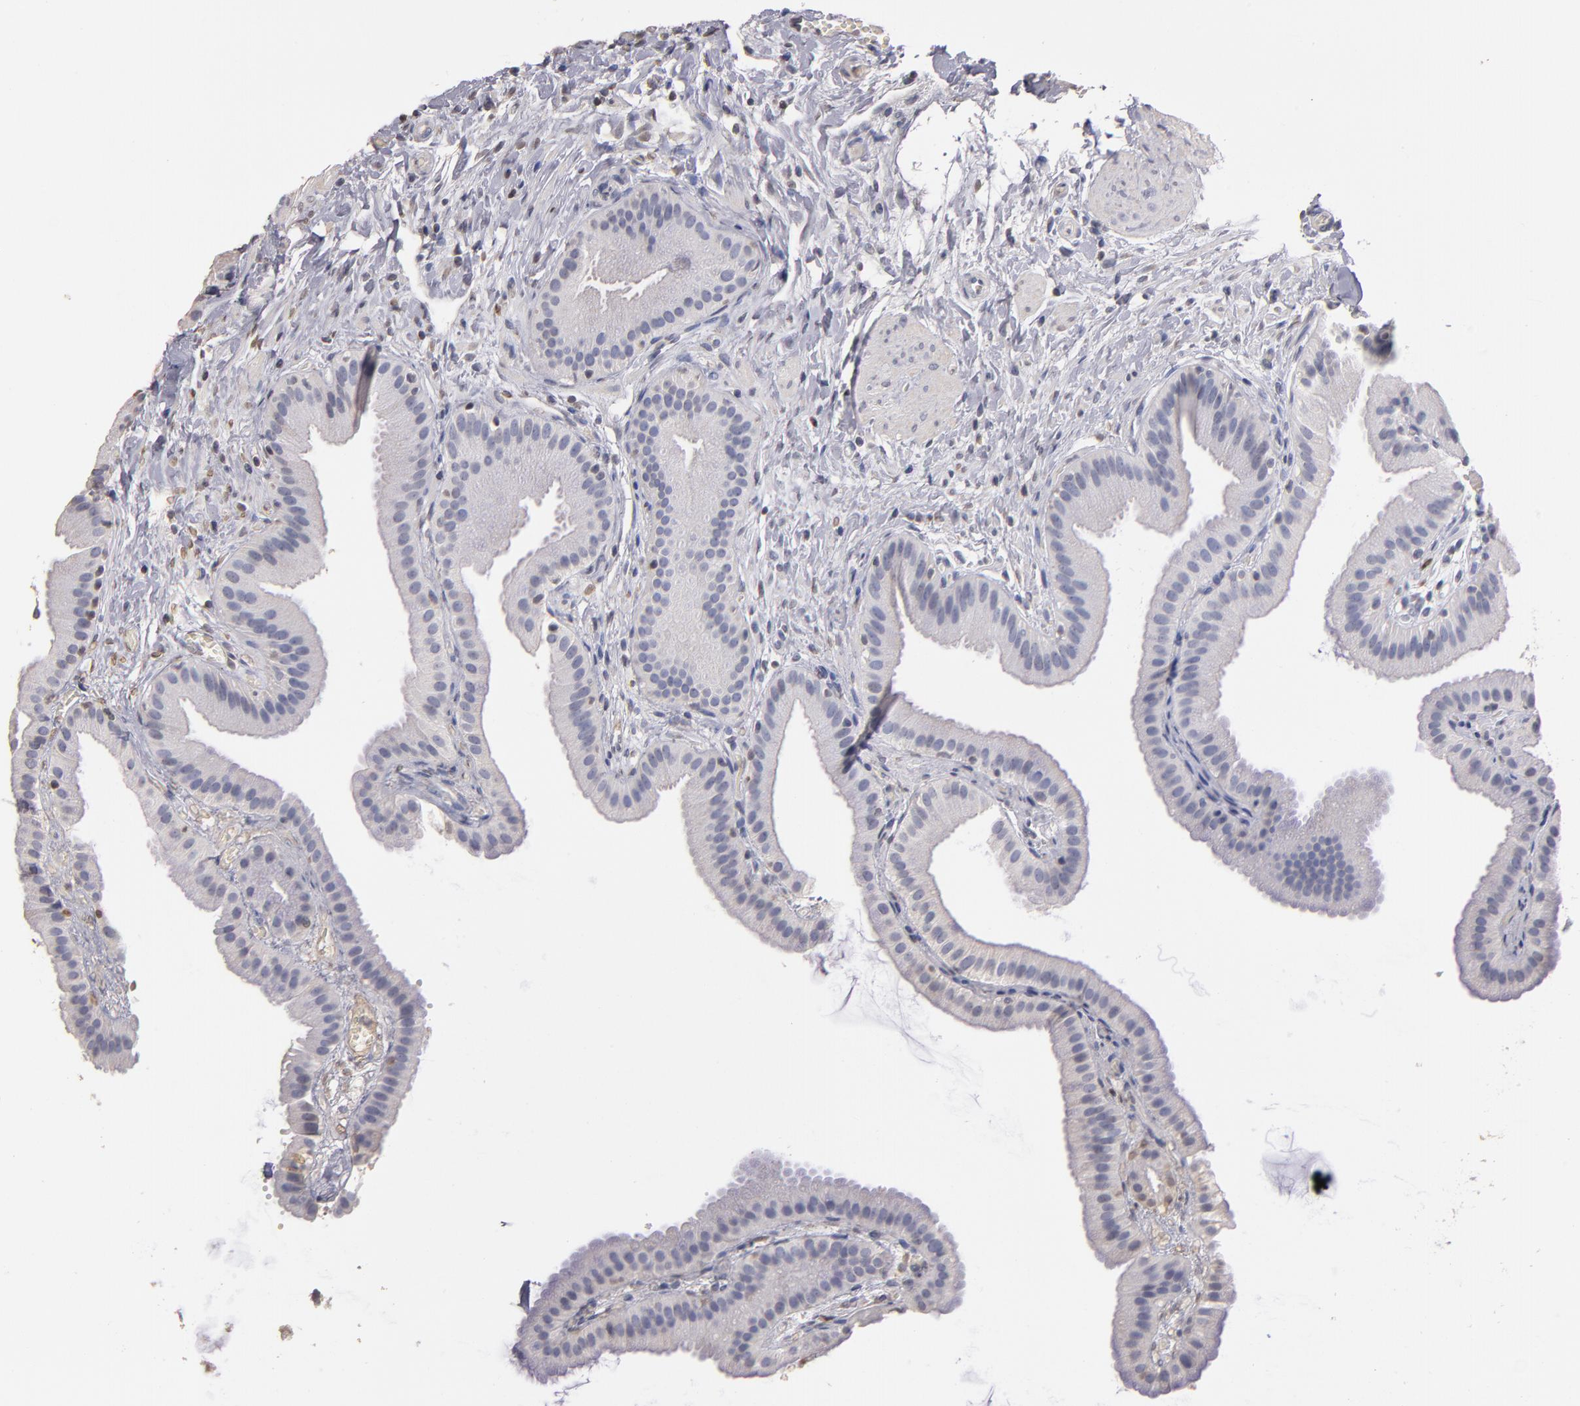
{"staining": {"intensity": "negative", "quantity": "none", "location": "none"}, "tissue": "gallbladder", "cell_type": "Glandular cells", "image_type": "normal", "snomed": [{"axis": "morphology", "description": "Normal tissue, NOS"}, {"axis": "topography", "description": "Gallbladder"}], "caption": "DAB immunohistochemical staining of normal human gallbladder shows no significant positivity in glandular cells. The staining was performed using DAB (3,3'-diaminobenzidine) to visualize the protein expression in brown, while the nuclei were stained in blue with hematoxylin (Magnification: 20x).", "gene": "SOX10", "patient": {"sex": "female", "age": 63}}